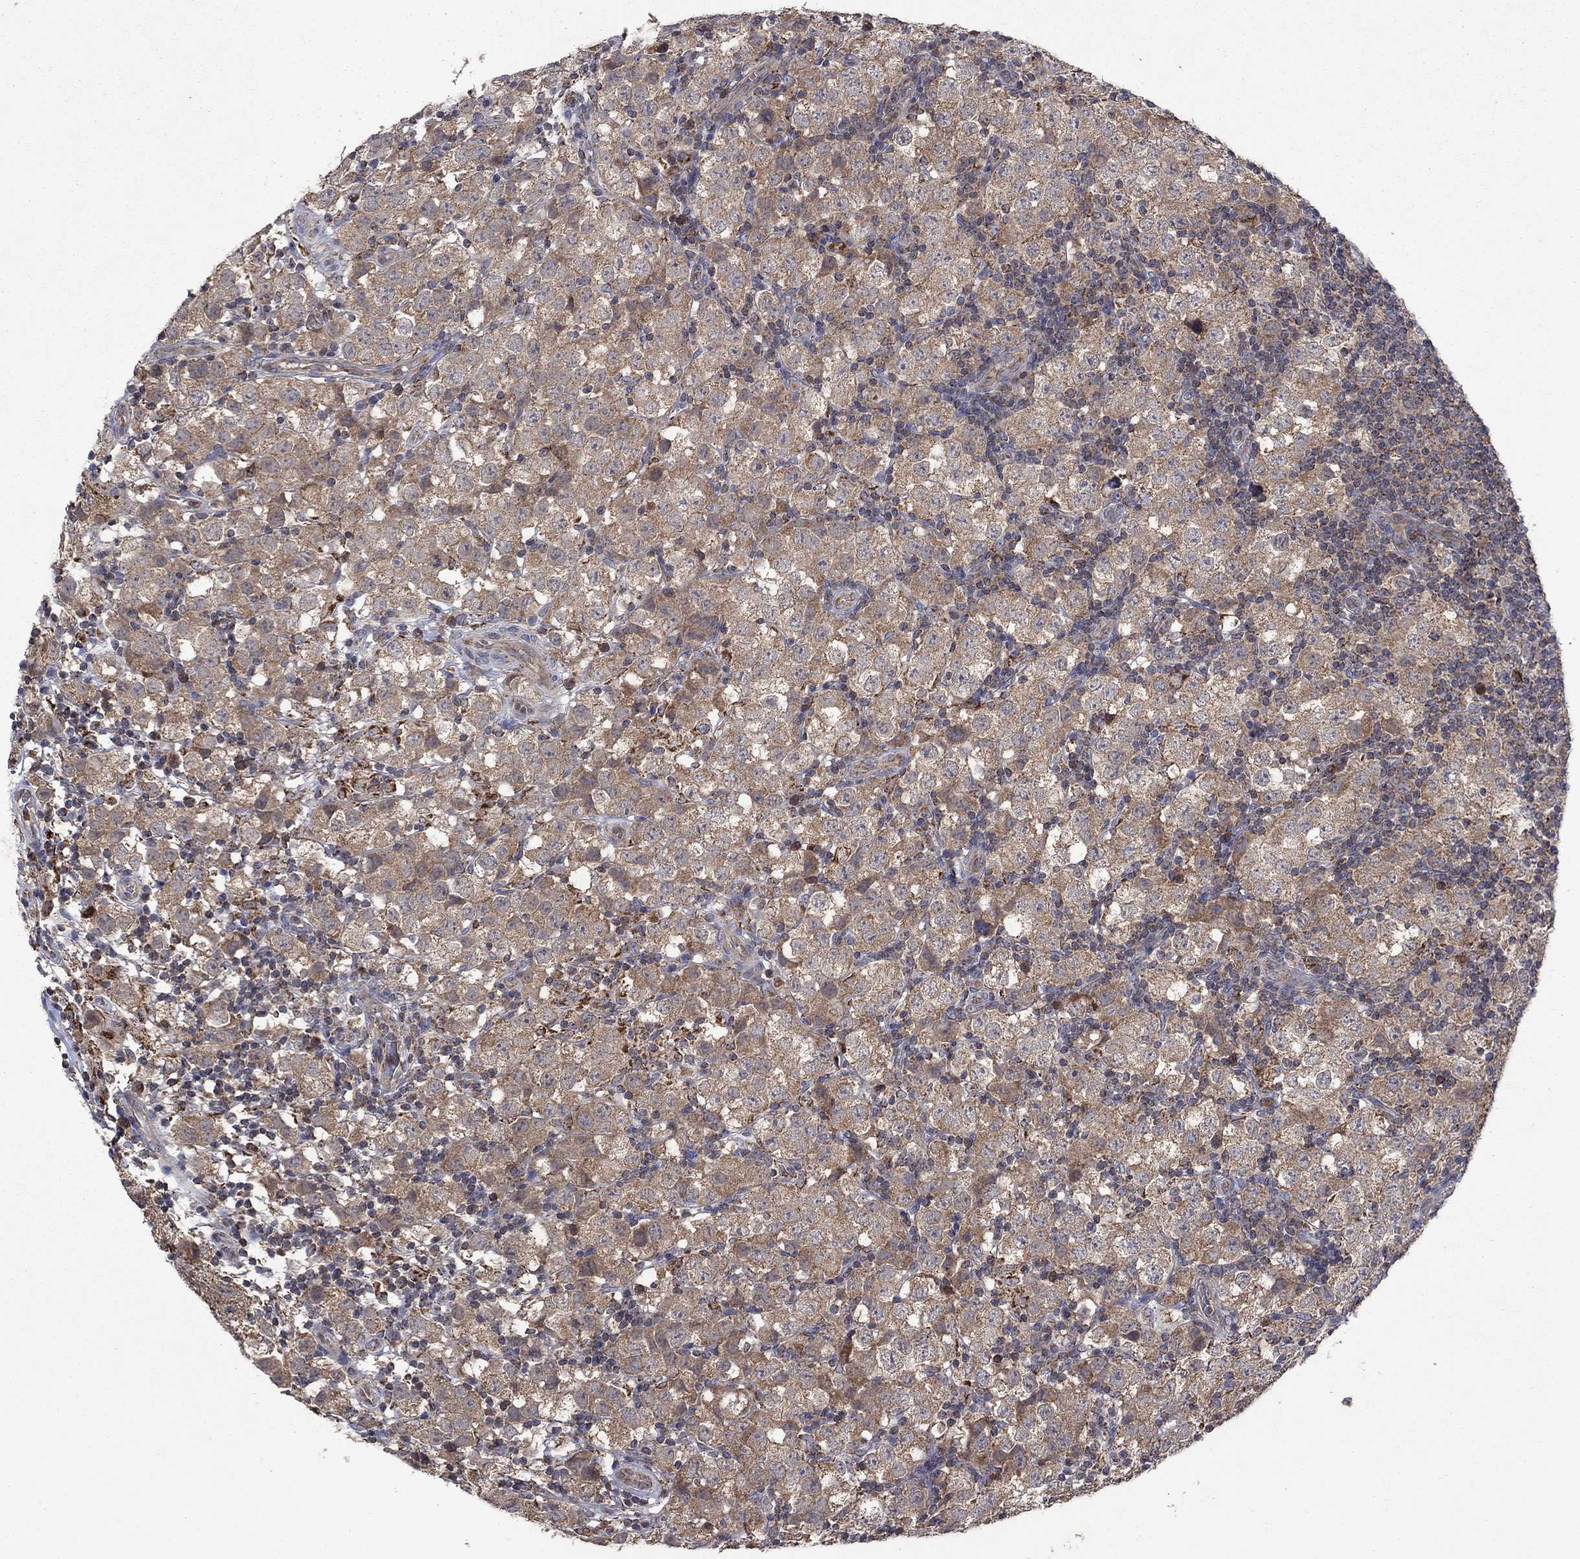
{"staining": {"intensity": "moderate", "quantity": "25%-75%", "location": "cytoplasmic/membranous"}, "tissue": "testis cancer", "cell_type": "Tumor cells", "image_type": "cancer", "snomed": [{"axis": "morphology", "description": "Seminoma, NOS"}, {"axis": "topography", "description": "Testis"}], "caption": "A medium amount of moderate cytoplasmic/membranous positivity is seen in approximately 25%-75% of tumor cells in testis cancer (seminoma) tissue.", "gene": "DPH1", "patient": {"sex": "male", "age": 34}}